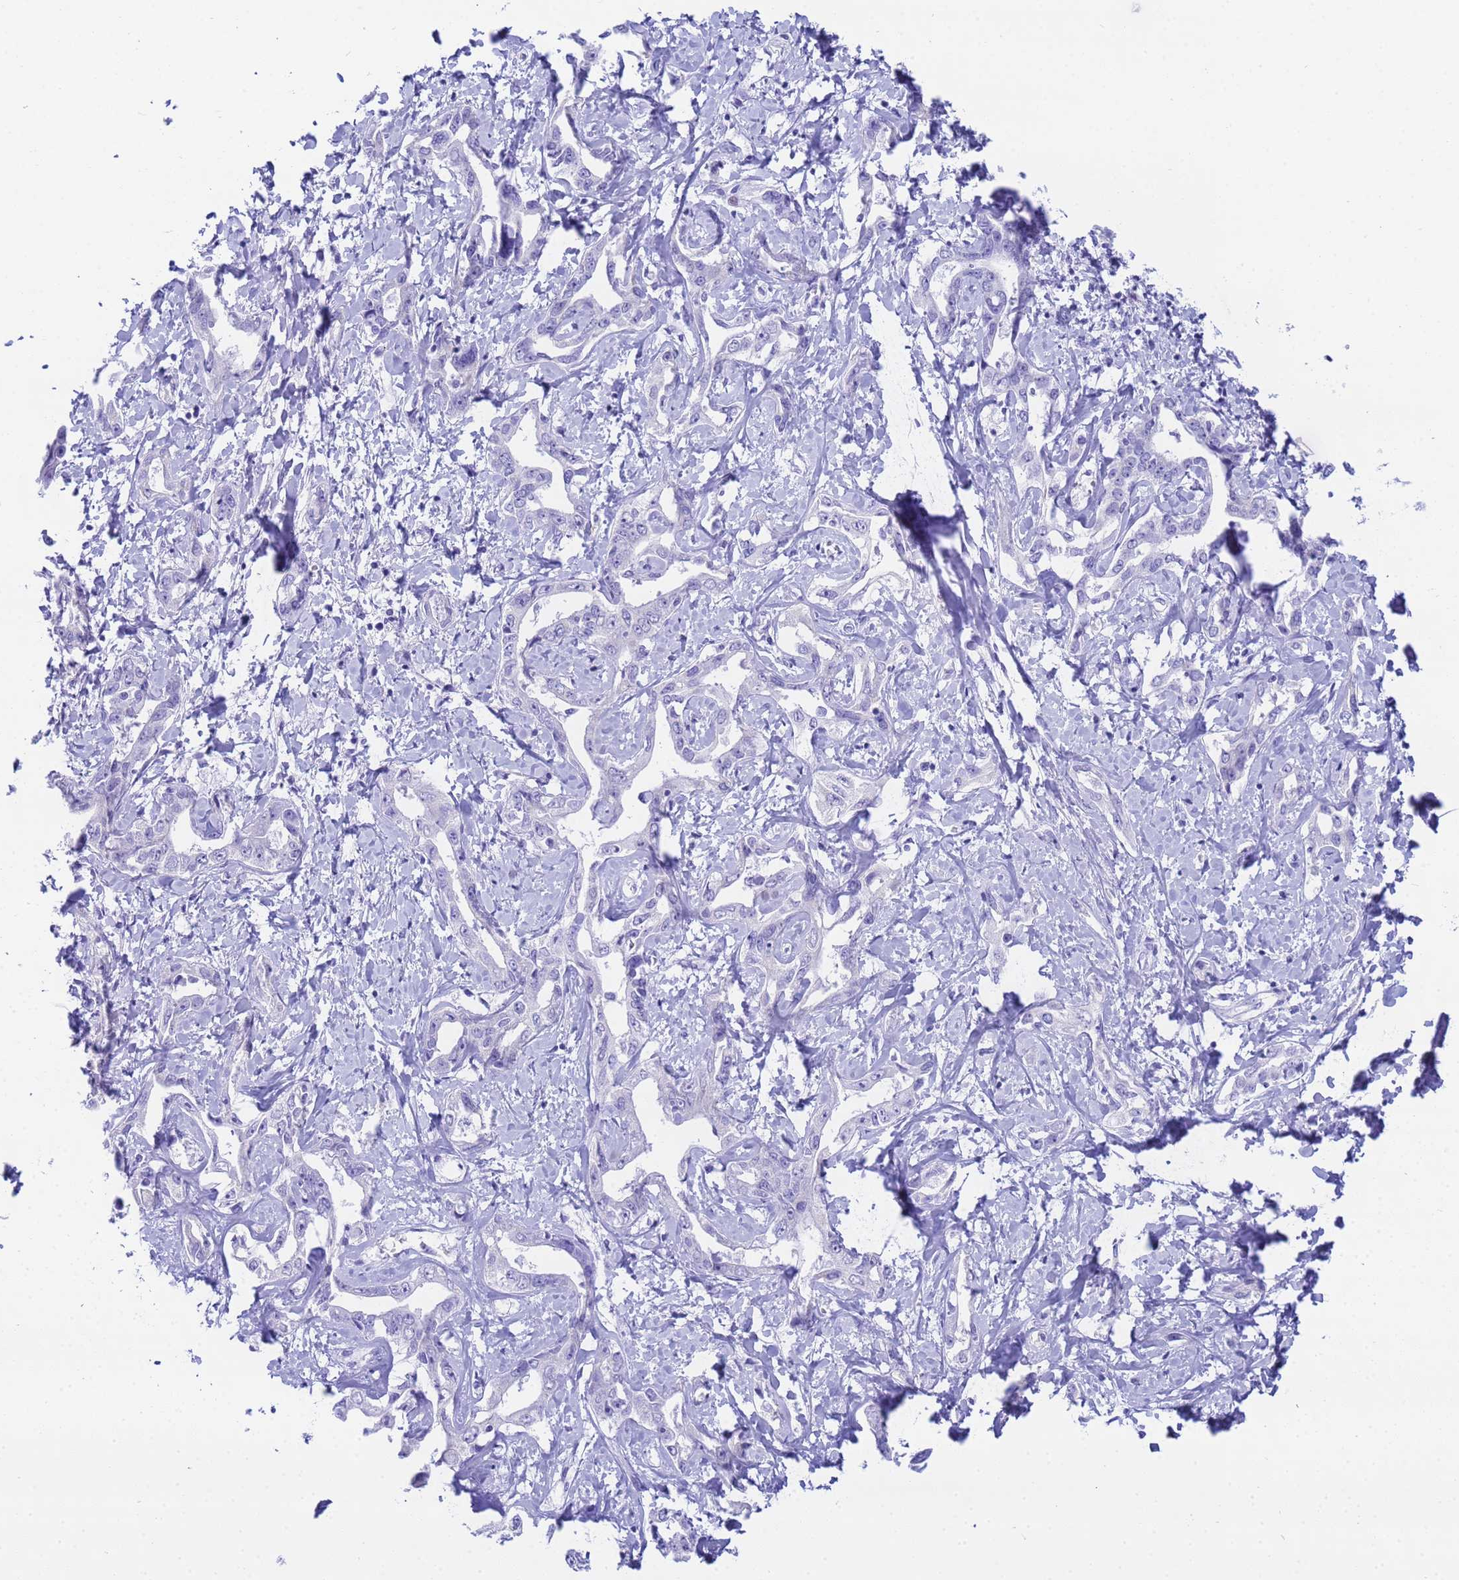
{"staining": {"intensity": "negative", "quantity": "none", "location": "none"}, "tissue": "liver cancer", "cell_type": "Tumor cells", "image_type": "cancer", "snomed": [{"axis": "morphology", "description": "Cholangiocarcinoma"}, {"axis": "topography", "description": "Liver"}], "caption": "Liver cancer (cholangiocarcinoma) was stained to show a protein in brown. There is no significant positivity in tumor cells.", "gene": "AQP12A", "patient": {"sex": "male", "age": 59}}